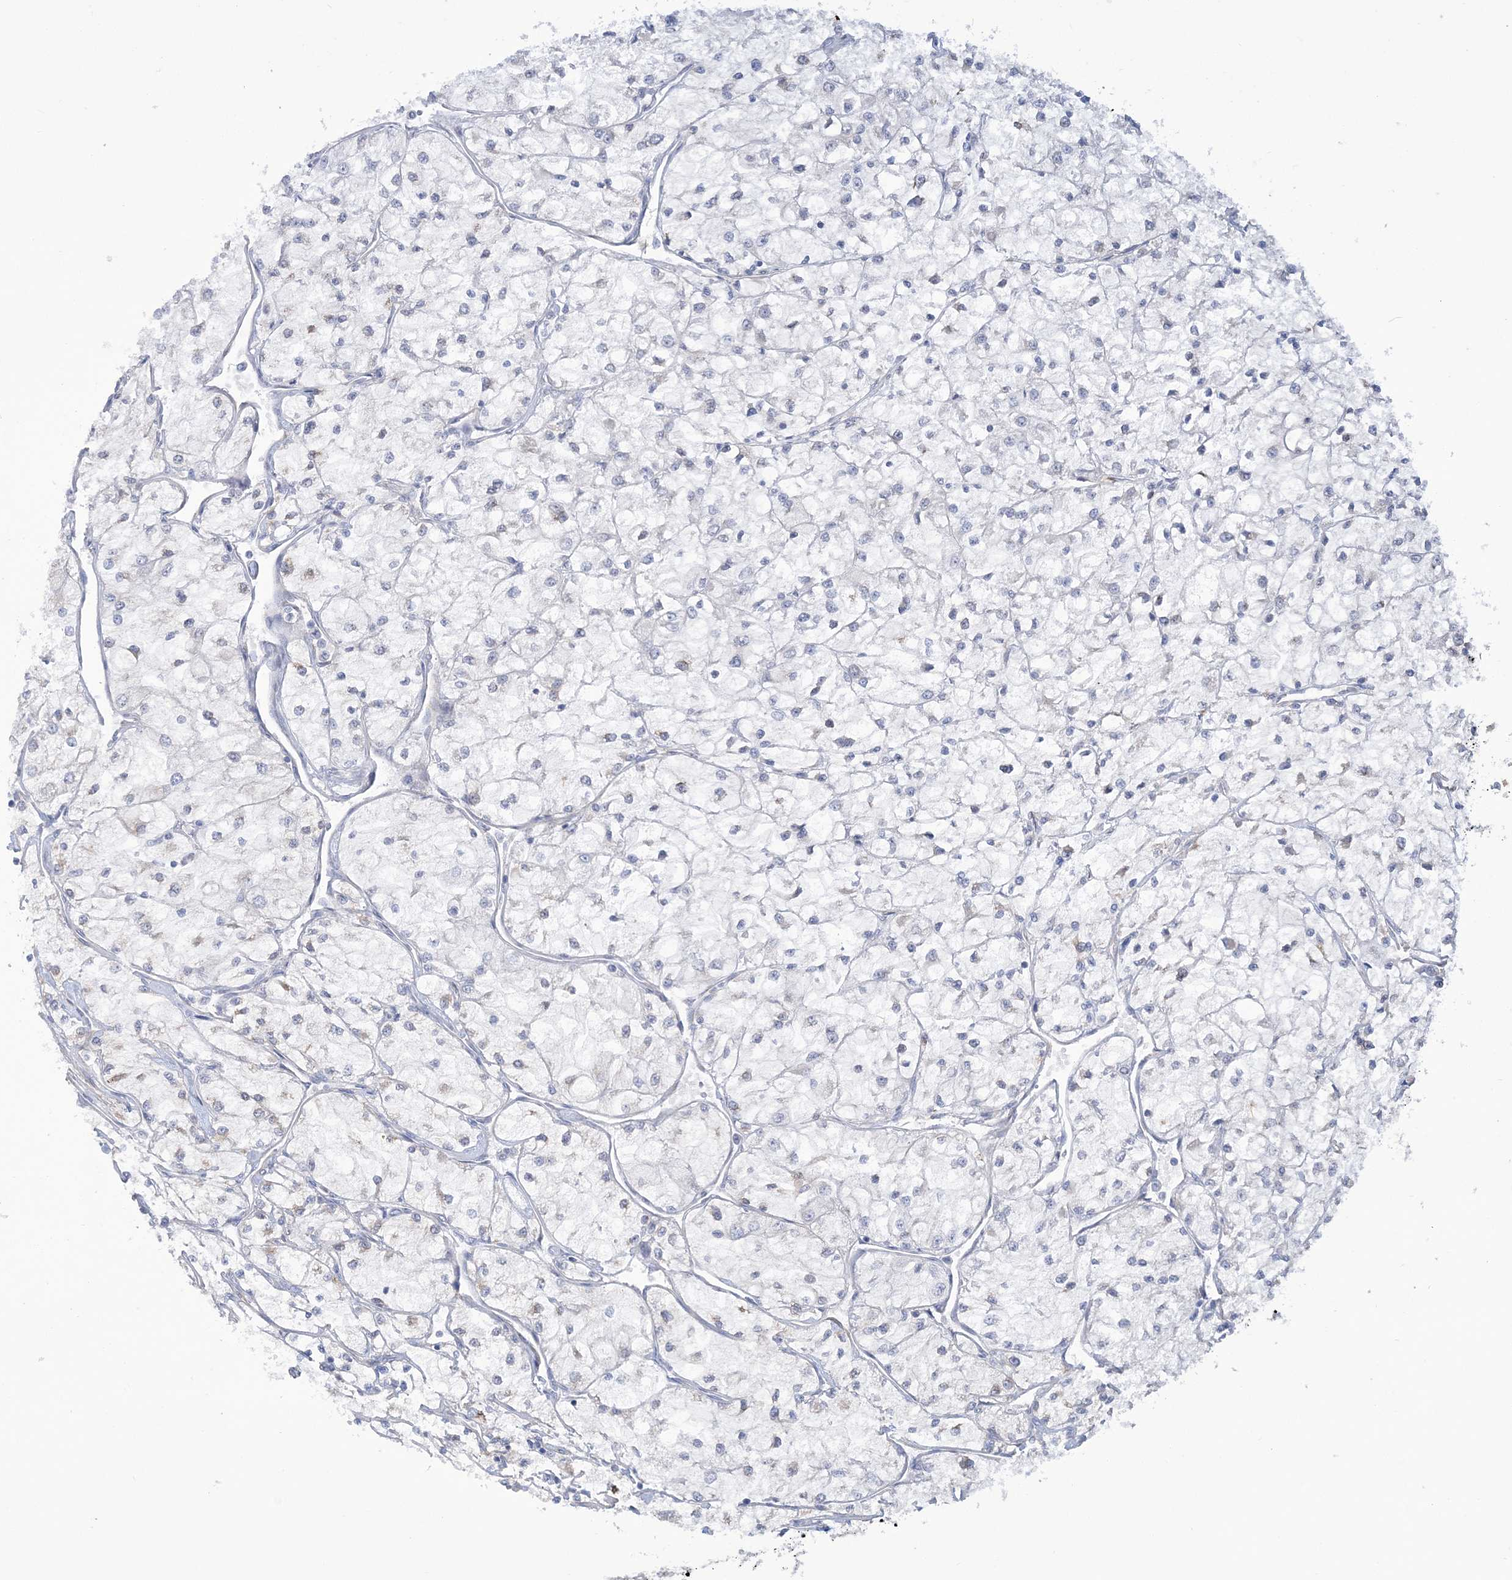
{"staining": {"intensity": "negative", "quantity": "none", "location": "none"}, "tissue": "renal cancer", "cell_type": "Tumor cells", "image_type": "cancer", "snomed": [{"axis": "morphology", "description": "Adenocarcinoma, NOS"}, {"axis": "topography", "description": "Kidney"}], "caption": "Adenocarcinoma (renal) stained for a protein using immunohistochemistry (IHC) displays no positivity tumor cells.", "gene": "ZNF821", "patient": {"sex": "male", "age": 80}}